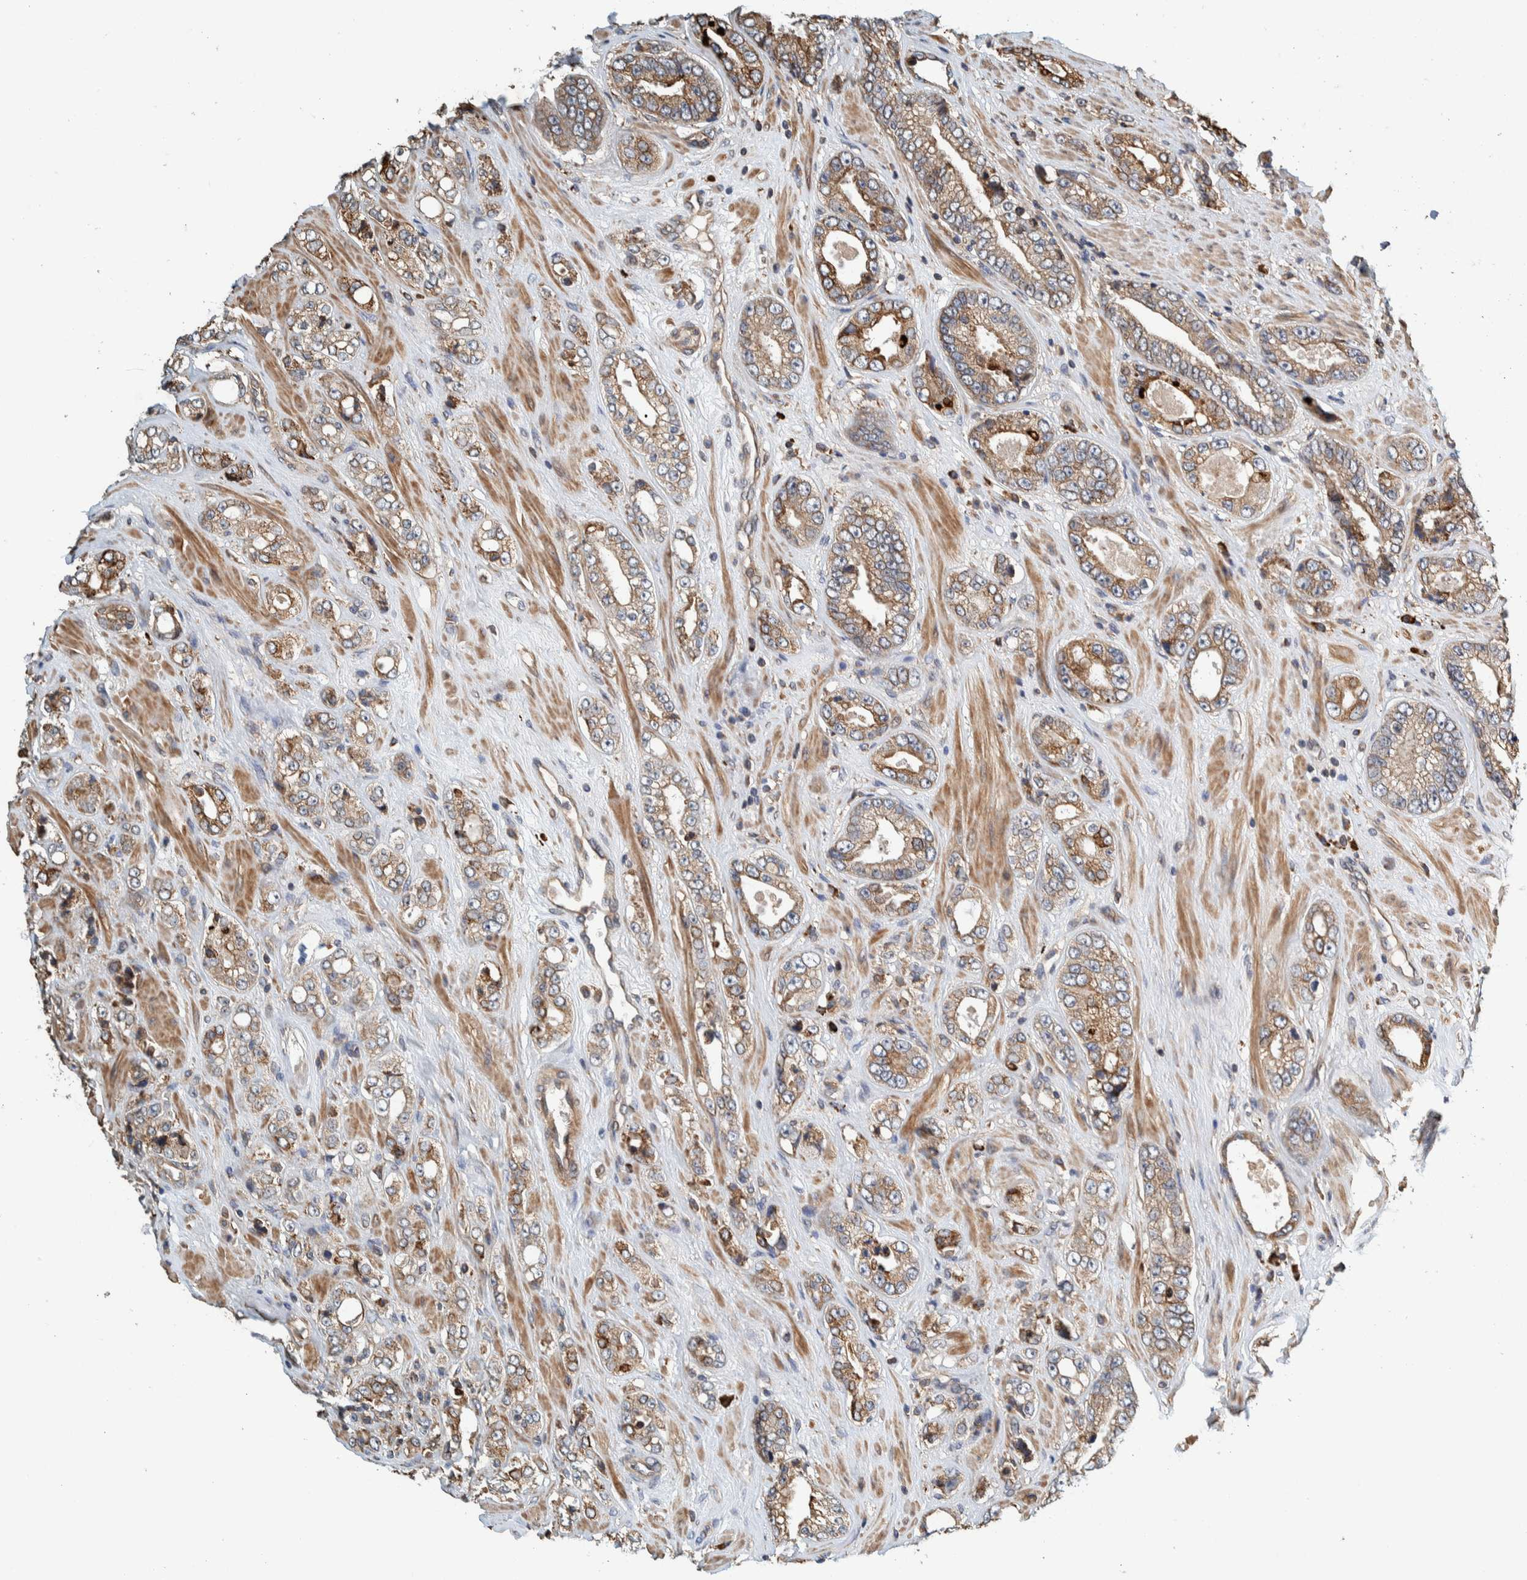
{"staining": {"intensity": "weak", "quantity": "25%-75%", "location": "cytoplasmic/membranous"}, "tissue": "prostate cancer", "cell_type": "Tumor cells", "image_type": "cancer", "snomed": [{"axis": "morphology", "description": "Adenocarcinoma, High grade"}, {"axis": "topography", "description": "Prostate"}], "caption": "About 25%-75% of tumor cells in prostate cancer (high-grade adenocarcinoma) reveal weak cytoplasmic/membranous protein staining as visualized by brown immunohistochemical staining.", "gene": "PLA2G3", "patient": {"sex": "male", "age": 61}}